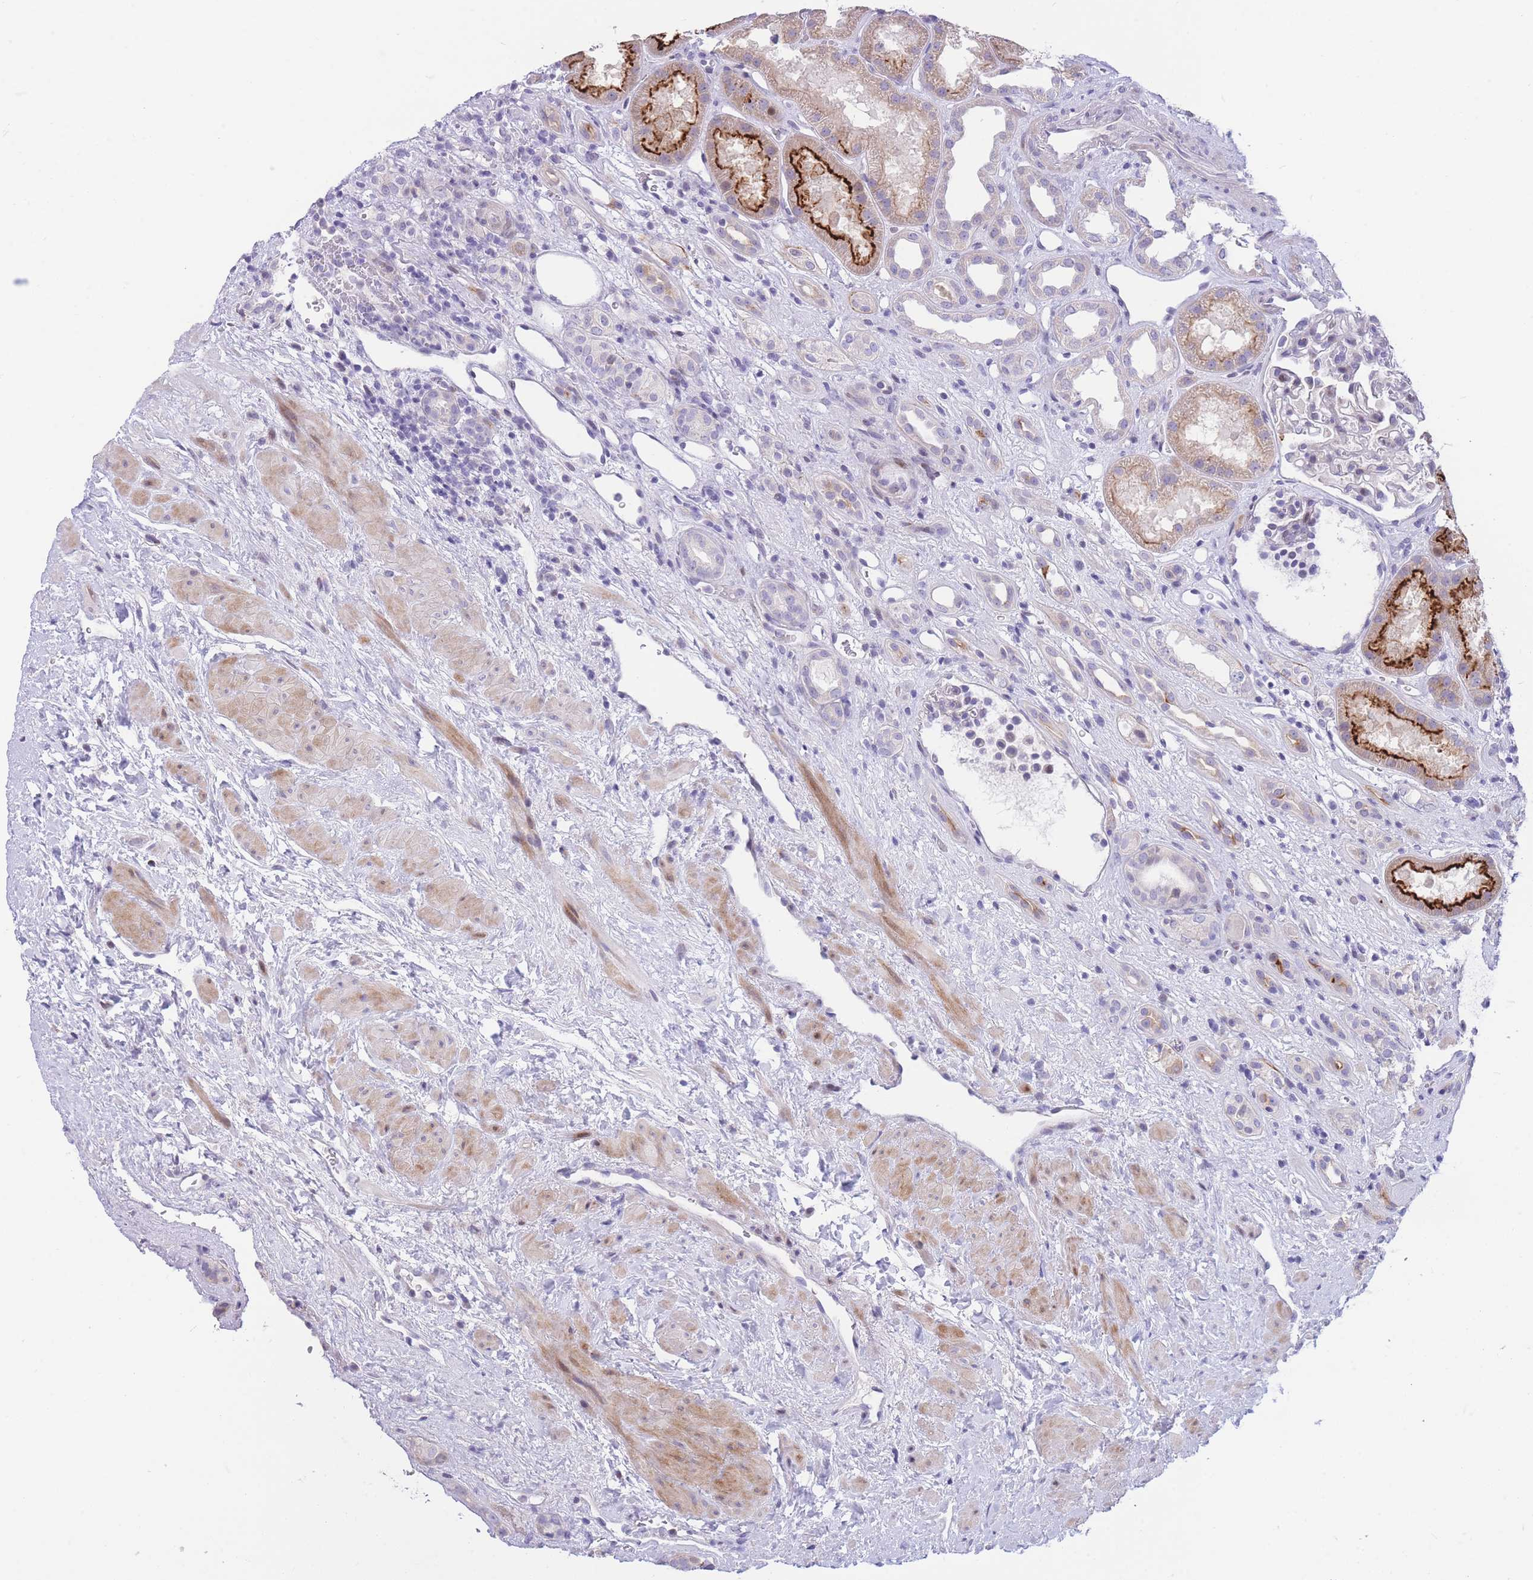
{"staining": {"intensity": "negative", "quantity": "none", "location": "none"}, "tissue": "kidney", "cell_type": "Cells in glomeruli", "image_type": "normal", "snomed": [{"axis": "morphology", "description": "Normal tissue, NOS"}, {"axis": "topography", "description": "Kidney"}], "caption": "Immunohistochemistry of unremarkable human kidney demonstrates no expression in cells in glomeruli. Nuclei are stained in blue.", "gene": "SHCBP1", "patient": {"sex": "male", "age": 61}}